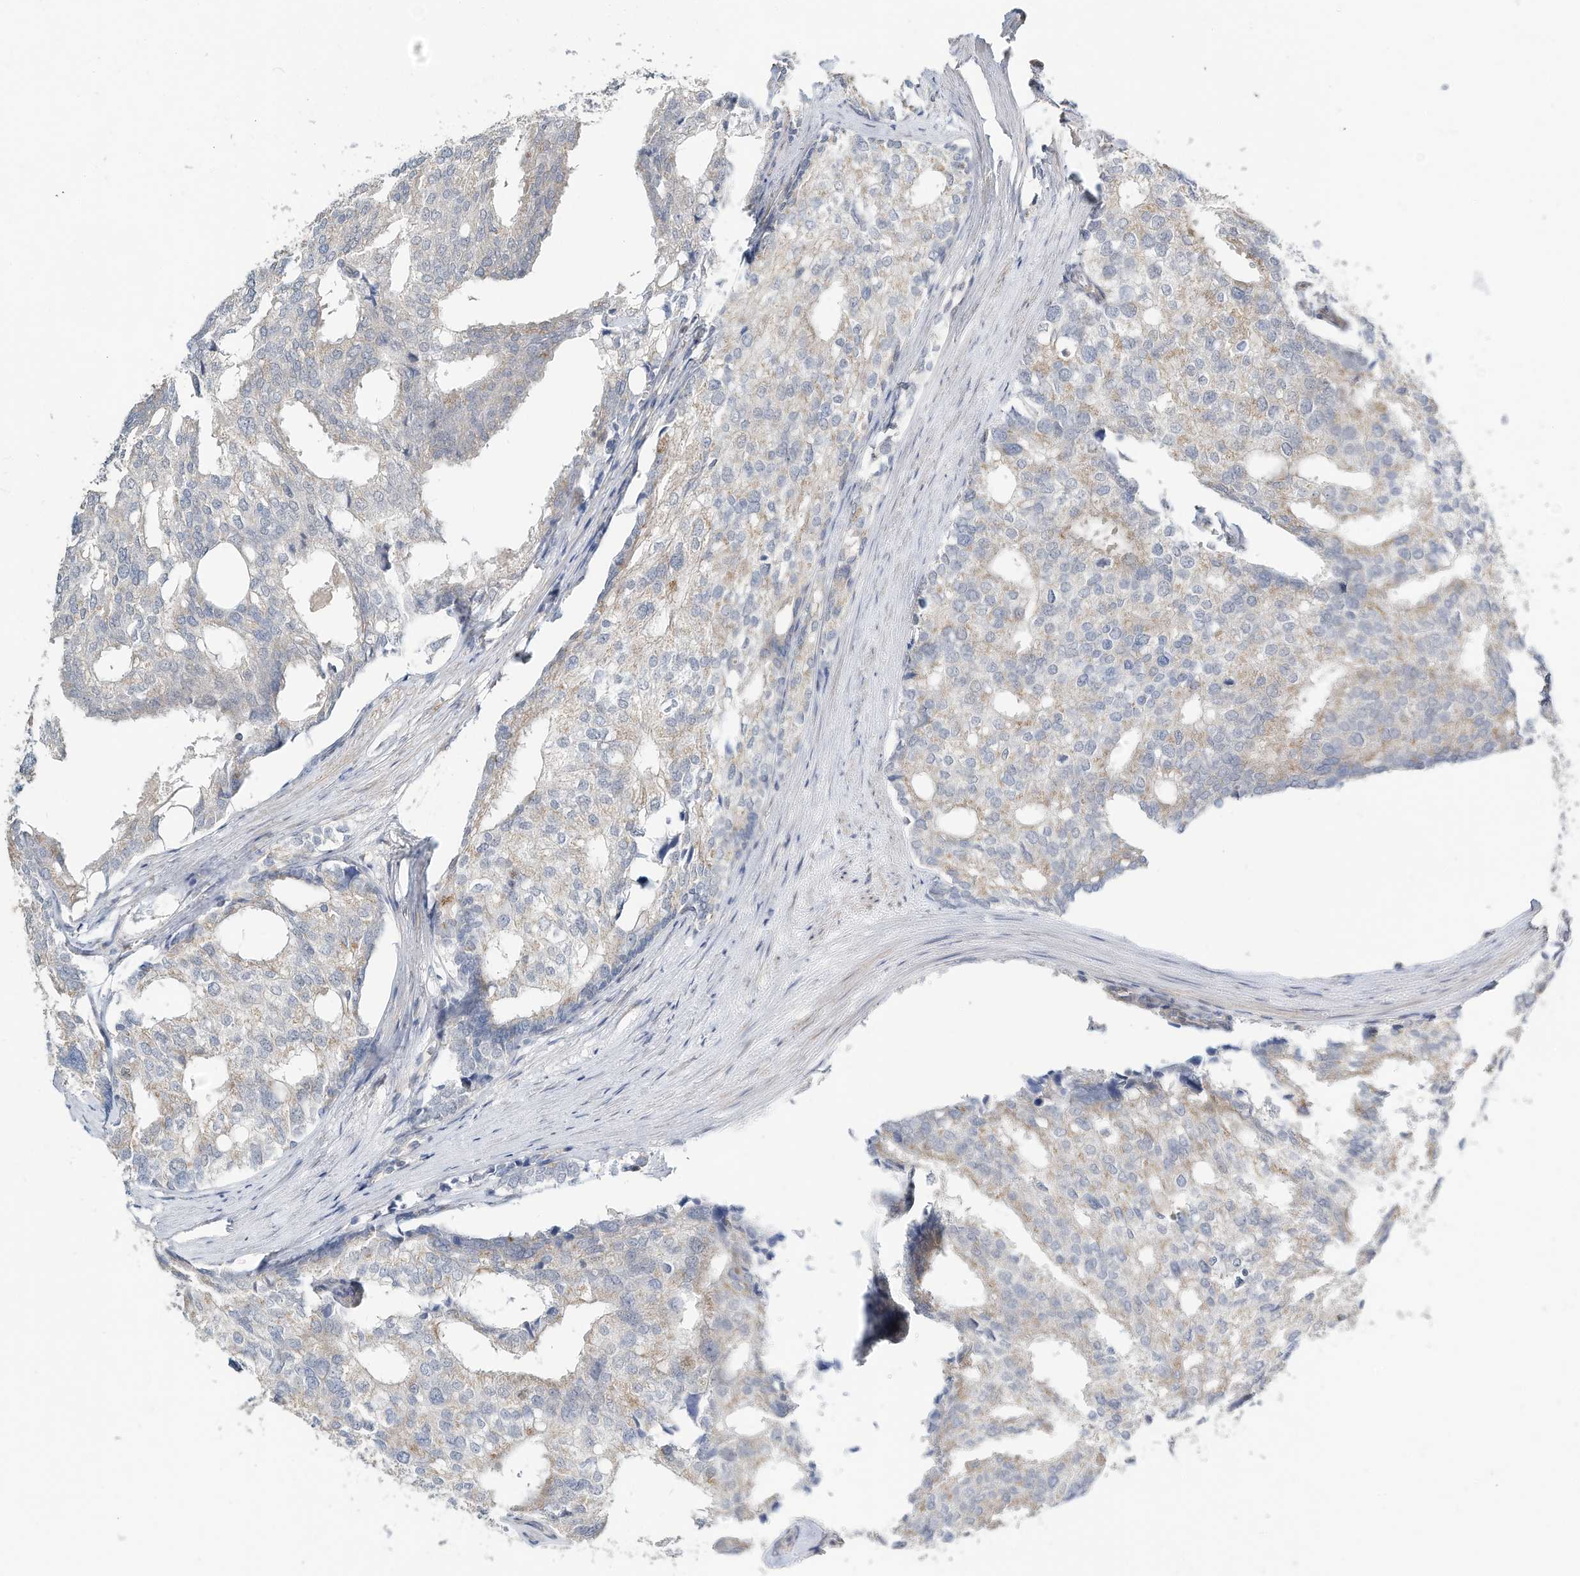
{"staining": {"intensity": "weak", "quantity": "<25%", "location": "cytoplasmic/membranous"}, "tissue": "prostate cancer", "cell_type": "Tumor cells", "image_type": "cancer", "snomed": [{"axis": "morphology", "description": "Adenocarcinoma, High grade"}, {"axis": "topography", "description": "Prostate"}], "caption": "High magnification brightfield microscopy of adenocarcinoma (high-grade) (prostate) stained with DAB (3,3'-diaminobenzidine) (brown) and counterstained with hematoxylin (blue): tumor cells show no significant positivity.", "gene": "CUX1", "patient": {"sex": "male", "age": 50}}